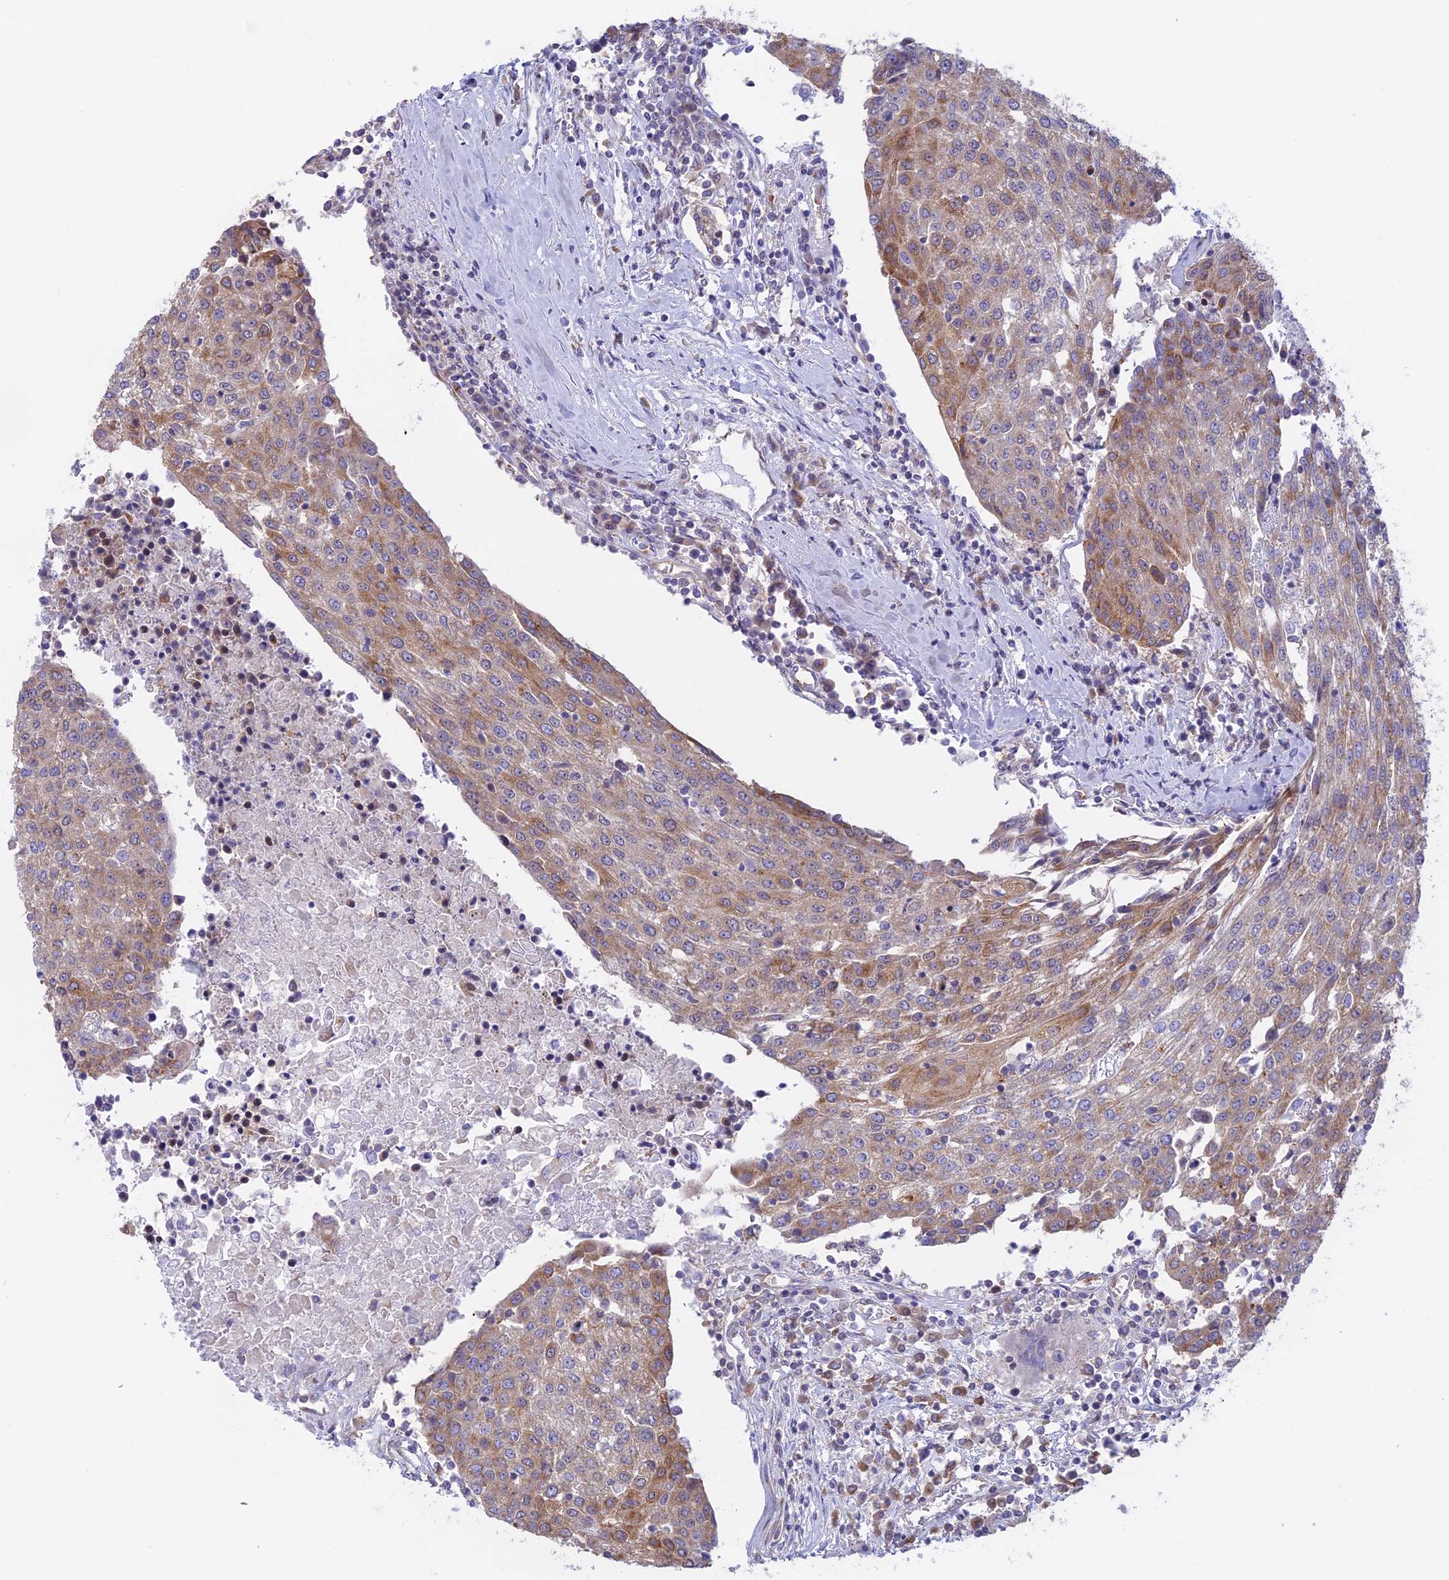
{"staining": {"intensity": "moderate", "quantity": ">75%", "location": "cytoplasmic/membranous"}, "tissue": "urothelial cancer", "cell_type": "Tumor cells", "image_type": "cancer", "snomed": [{"axis": "morphology", "description": "Urothelial carcinoma, High grade"}, {"axis": "topography", "description": "Urinary bladder"}], "caption": "Immunohistochemical staining of human high-grade urothelial carcinoma shows moderate cytoplasmic/membranous protein positivity in about >75% of tumor cells.", "gene": "CLINT1", "patient": {"sex": "female", "age": 85}}